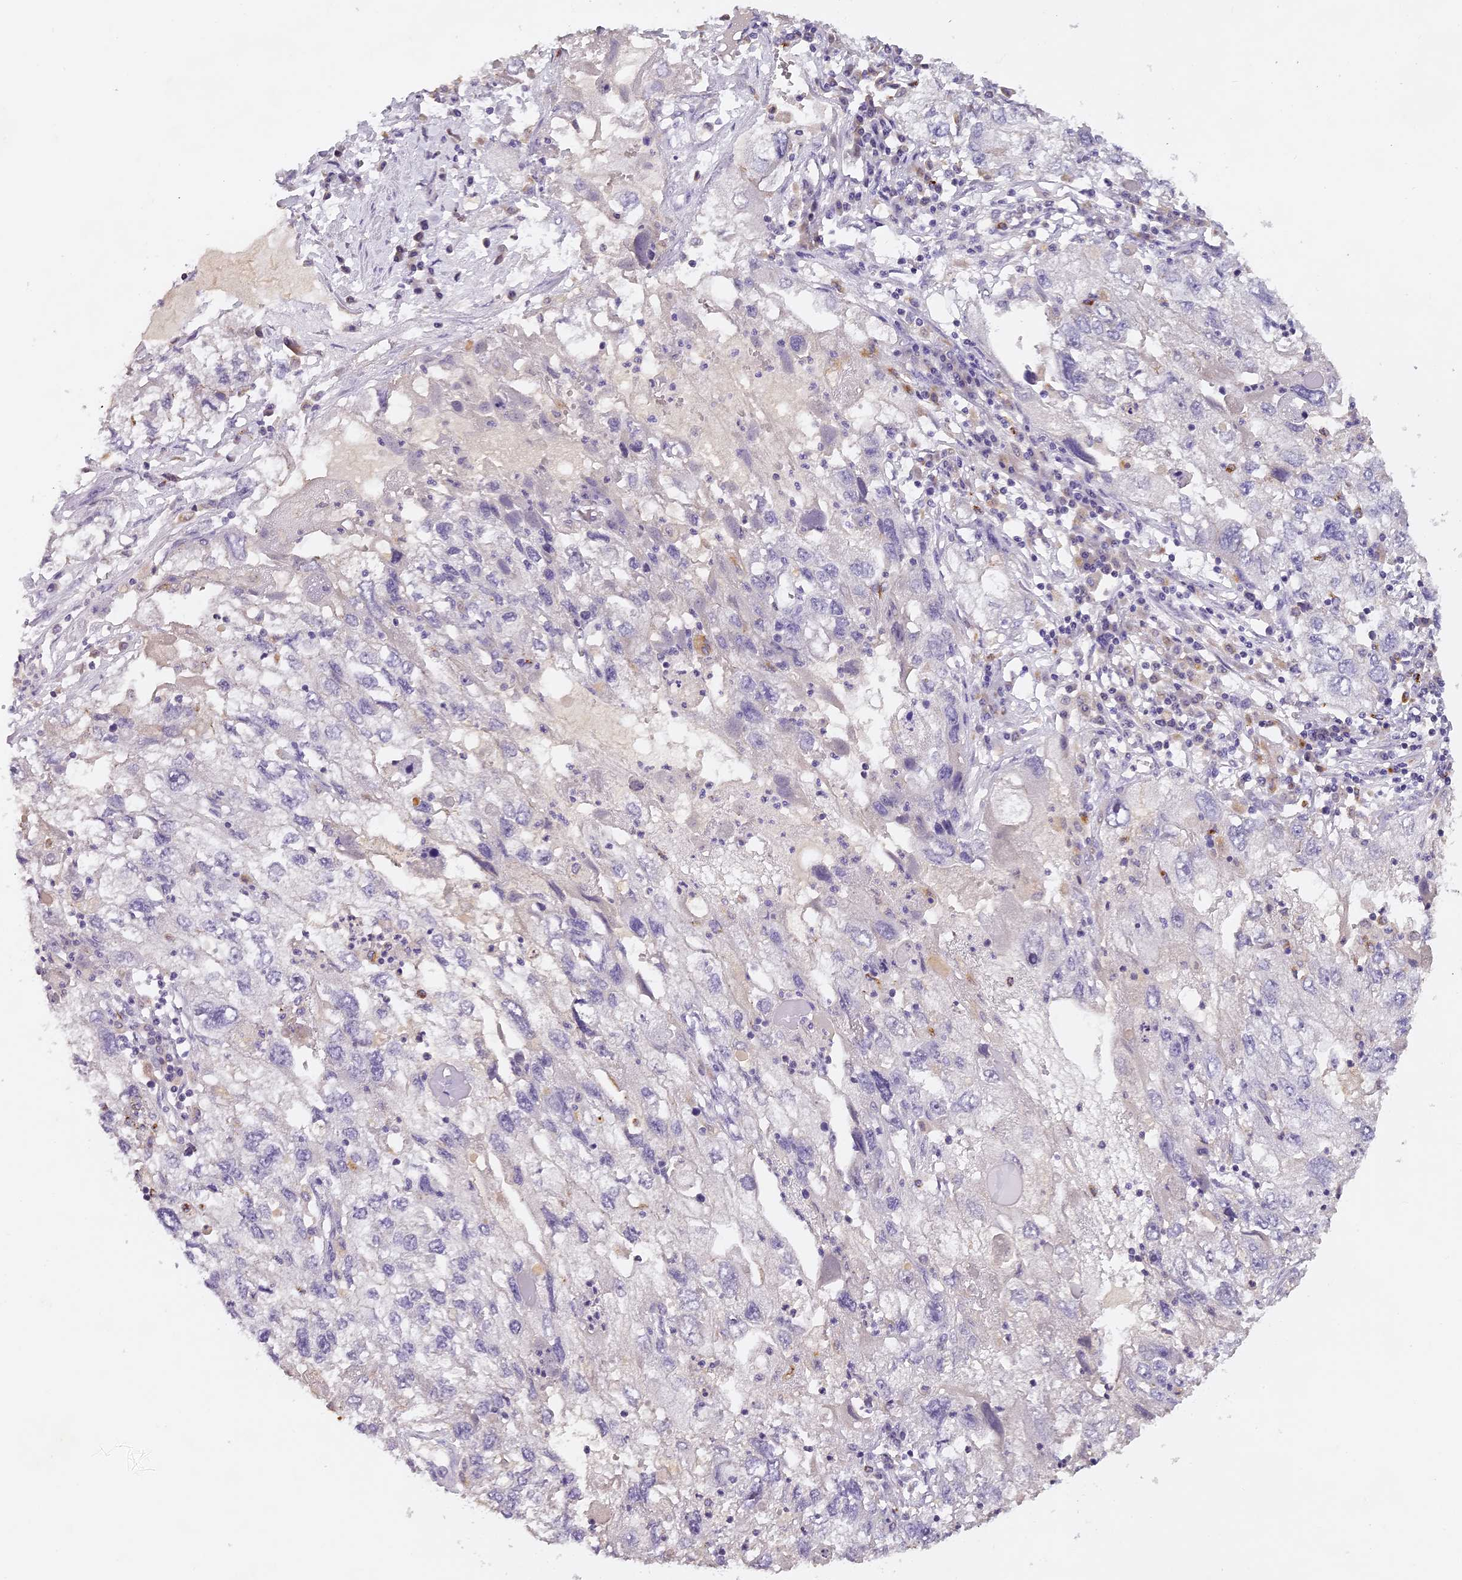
{"staining": {"intensity": "negative", "quantity": "none", "location": "none"}, "tissue": "endometrial cancer", "cell_type": "Tumor cells", "image_type": "cancer", "snomed": [{"axis": "morphology", "description": "Adenocarcinoma, NOS"}, {"axis": "topography", "description": "Endometrium"}], "caption": "Adenocarcinoma (endometrial) was stained to show a protein in brown. There is no significant staining in tumor cells. (DAB immunohistochemistry with hematoxylin counter stain).", "gene": "ELL3", "patient": {"sex": "female", "age": 49}}